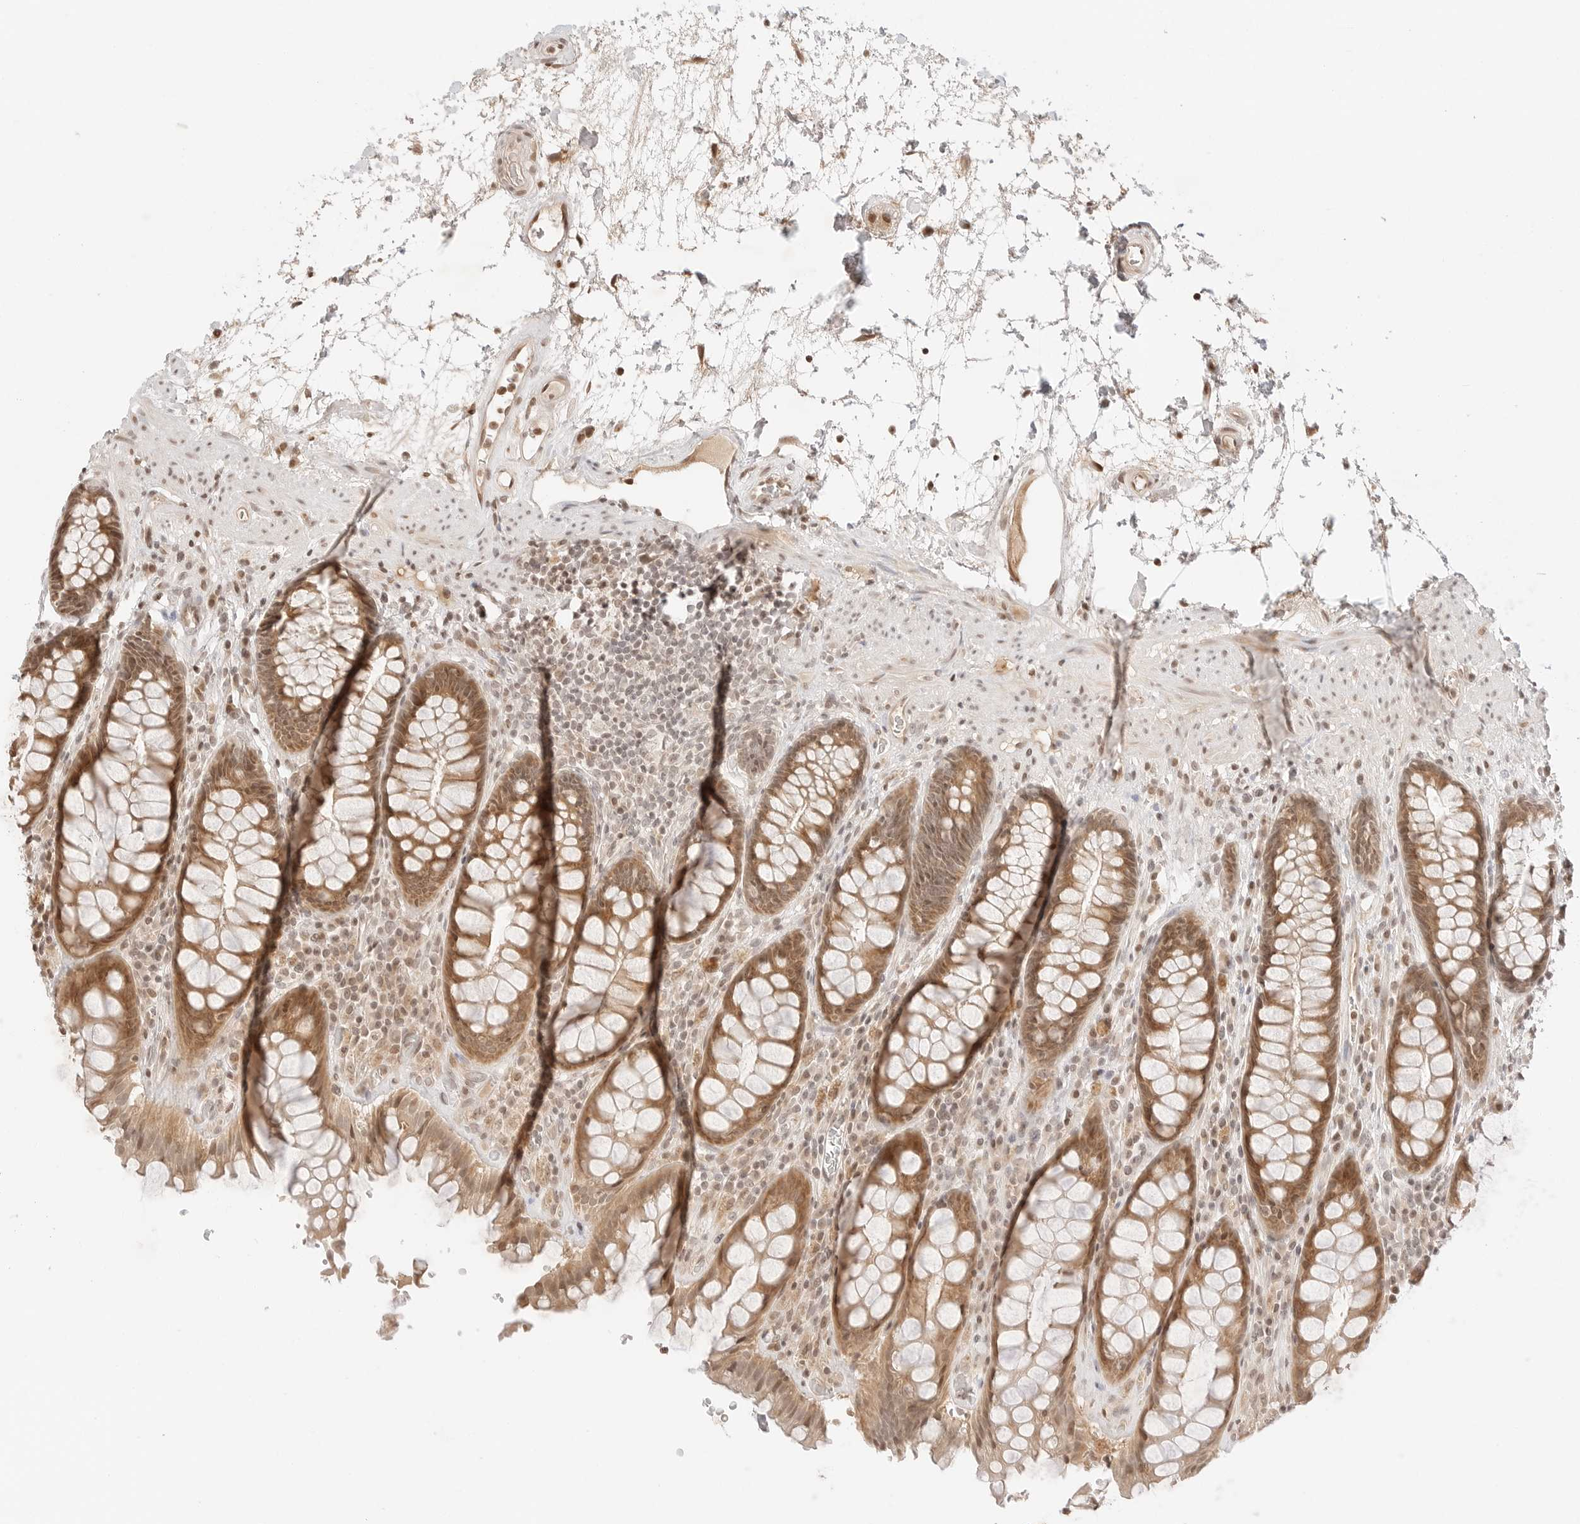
{"staining": {"intensity": "moderate", "quantity": ">75%", "location": "cytoplasmic/membranous,nuclear"}, "tissue": "rectum", "cell_type": "Glandular cells", "image_type": "normal", "snomed": [{"axis": "morphology", "description": "Normal tissue, NOS"}, {"axis": "topography", "description": "Rectum"}], "caption": "Immunohistochemical staining of unremarkable human rectum reveals medium levels of moderate cytoplasmic/membranous,nuclear positivity in about >75% of glandular cells.", "gene": "RPS6KL1", "patient": {"sex": "male", "age": 64}}